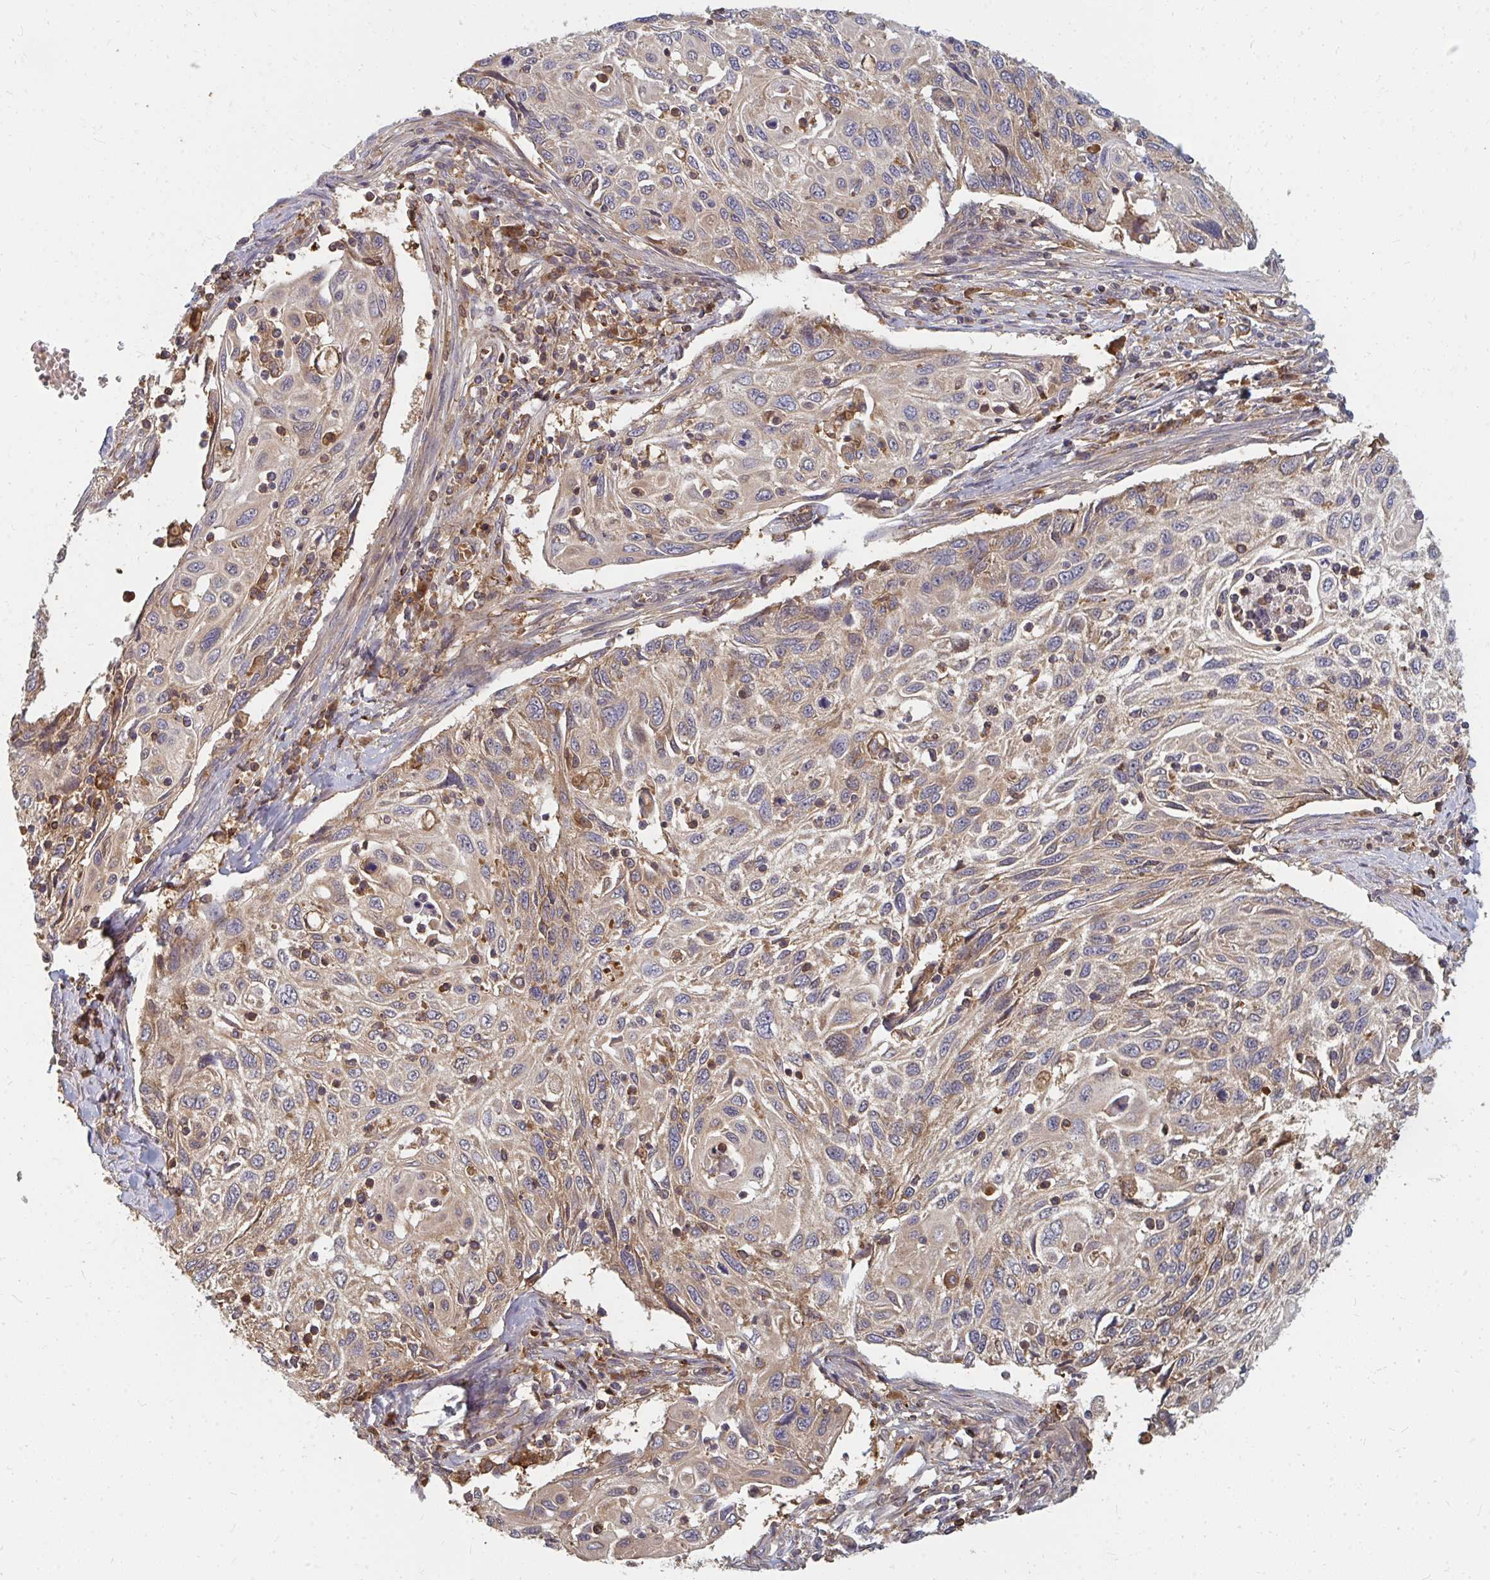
{"staining": {"intensity": "weak", "quantity": "25%-75%", "location": "cytoplasmic/membranous"}, "tissue": "cervical cancer", "cell_type": "Tumor cells", "image_type": "cancer", "snomed": [{"axis": "morphology", "description": "Squamous cell carcinoma, NOS"}, {"axis": "topography", "description": "Cervix"}], "caption": "Cervical cancer (squamous cell carcinoma) stained with immunohistochemistry (IHC) shows weak cytoplasmic/membranous staining in about 25%-75% of tumor cells. (DAB = brown stain, brightfield microscopy at high magnification).", "gene": "ZNF285", "patient": {"sex": "female", "age": 70}}